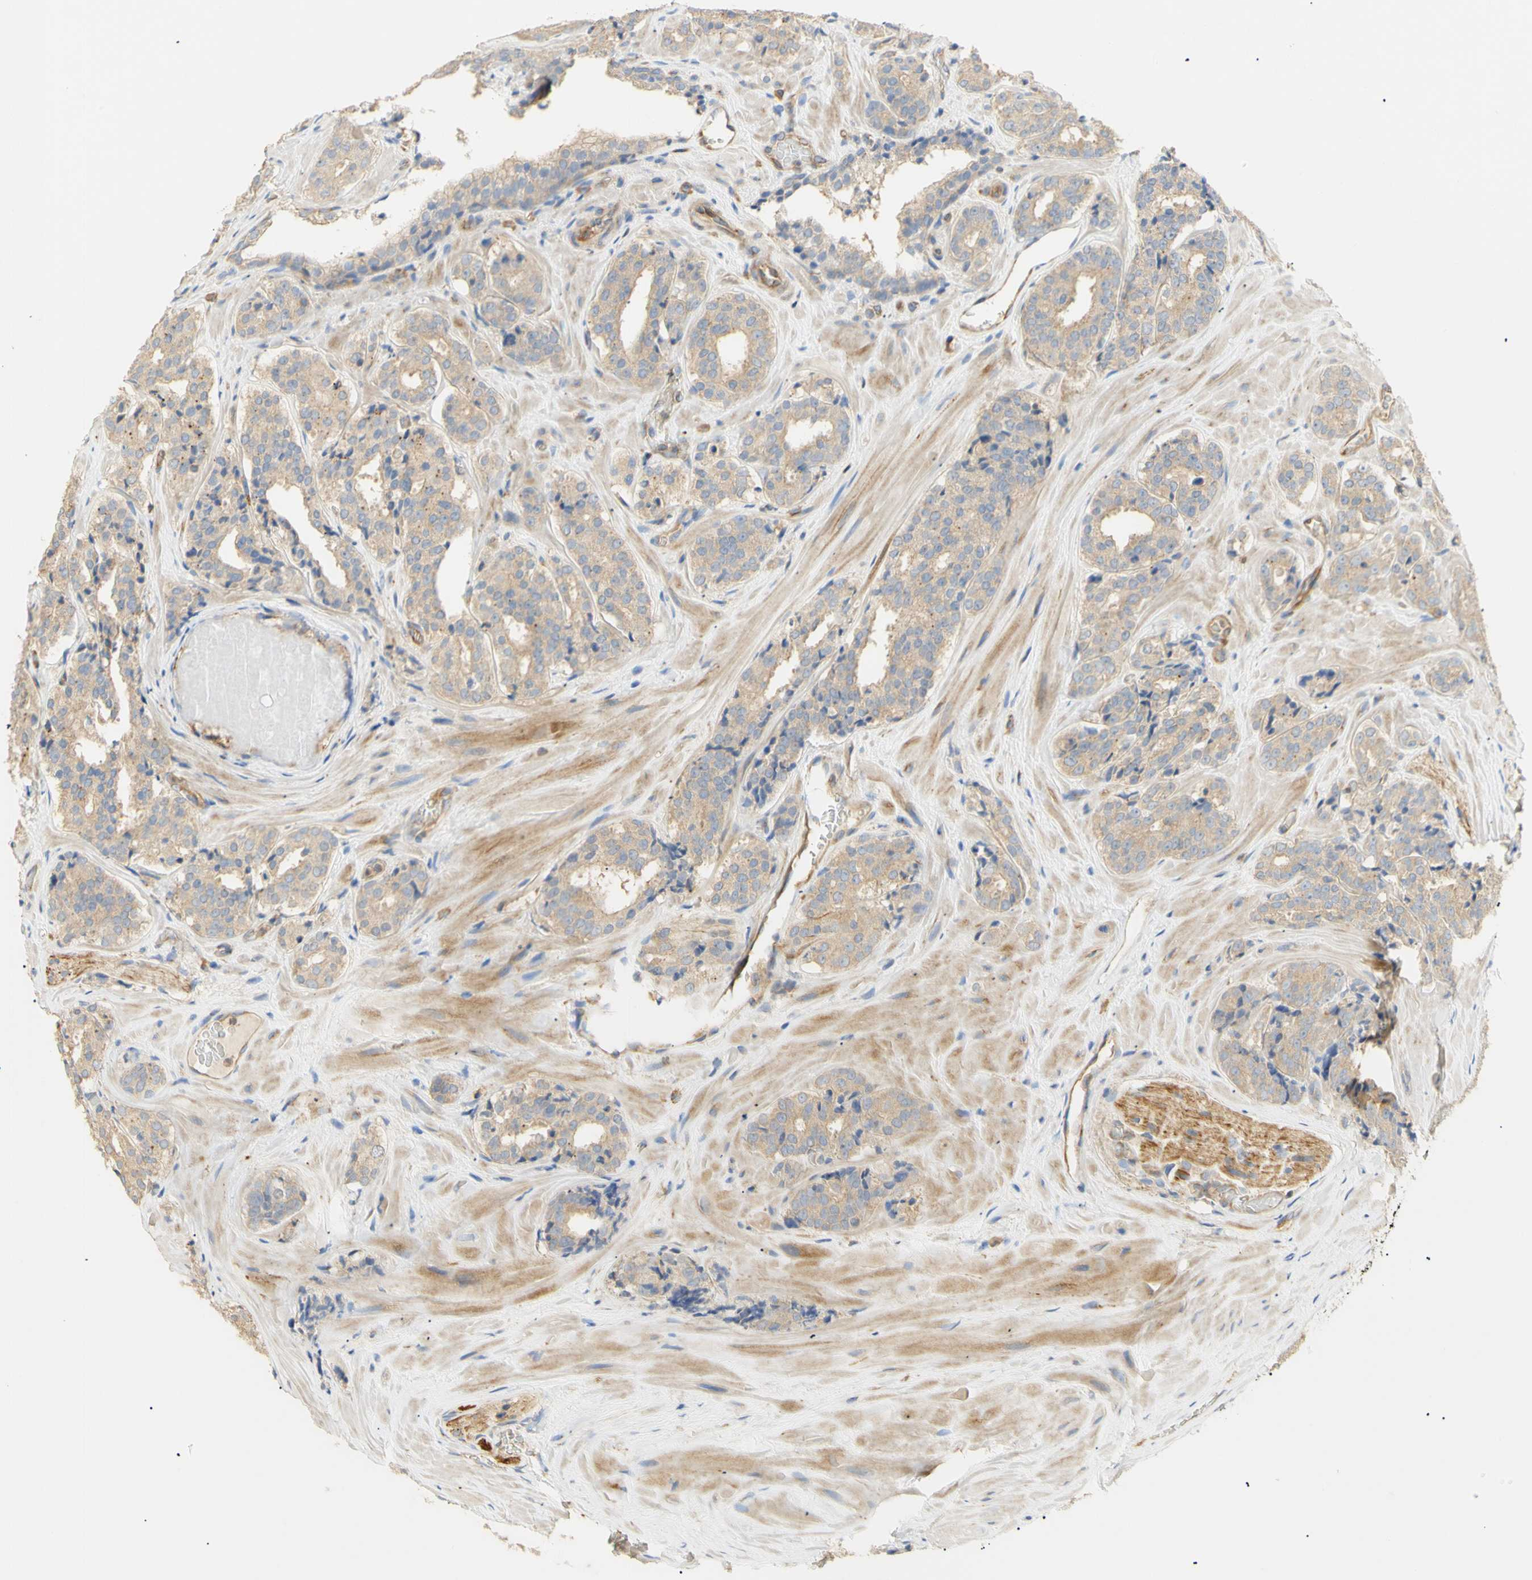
{"staining": {"intensity": "weak", "quantity": ">75%", "location": "cytoplasmic/membranous"}, "tissue": "prostate cancer", "cell_type": "Tumor cells", "image_type": "cancer", "snomed": [{"axis": "morphology", "description": "Adenocarcinoma, High grade"}, {"axis": "topography", "description": "Prostate"}], "caption": "DAB (3,3'-diaminobenzidine) immunohistochemical staining of prostate adenocarcinoma (high-grade) shows weak cytoplasmic/membranous protein expression in approximately >75% of tumor cells.", "gene": "KCNE4", "patient": {"sex": "male", "age": 60}}